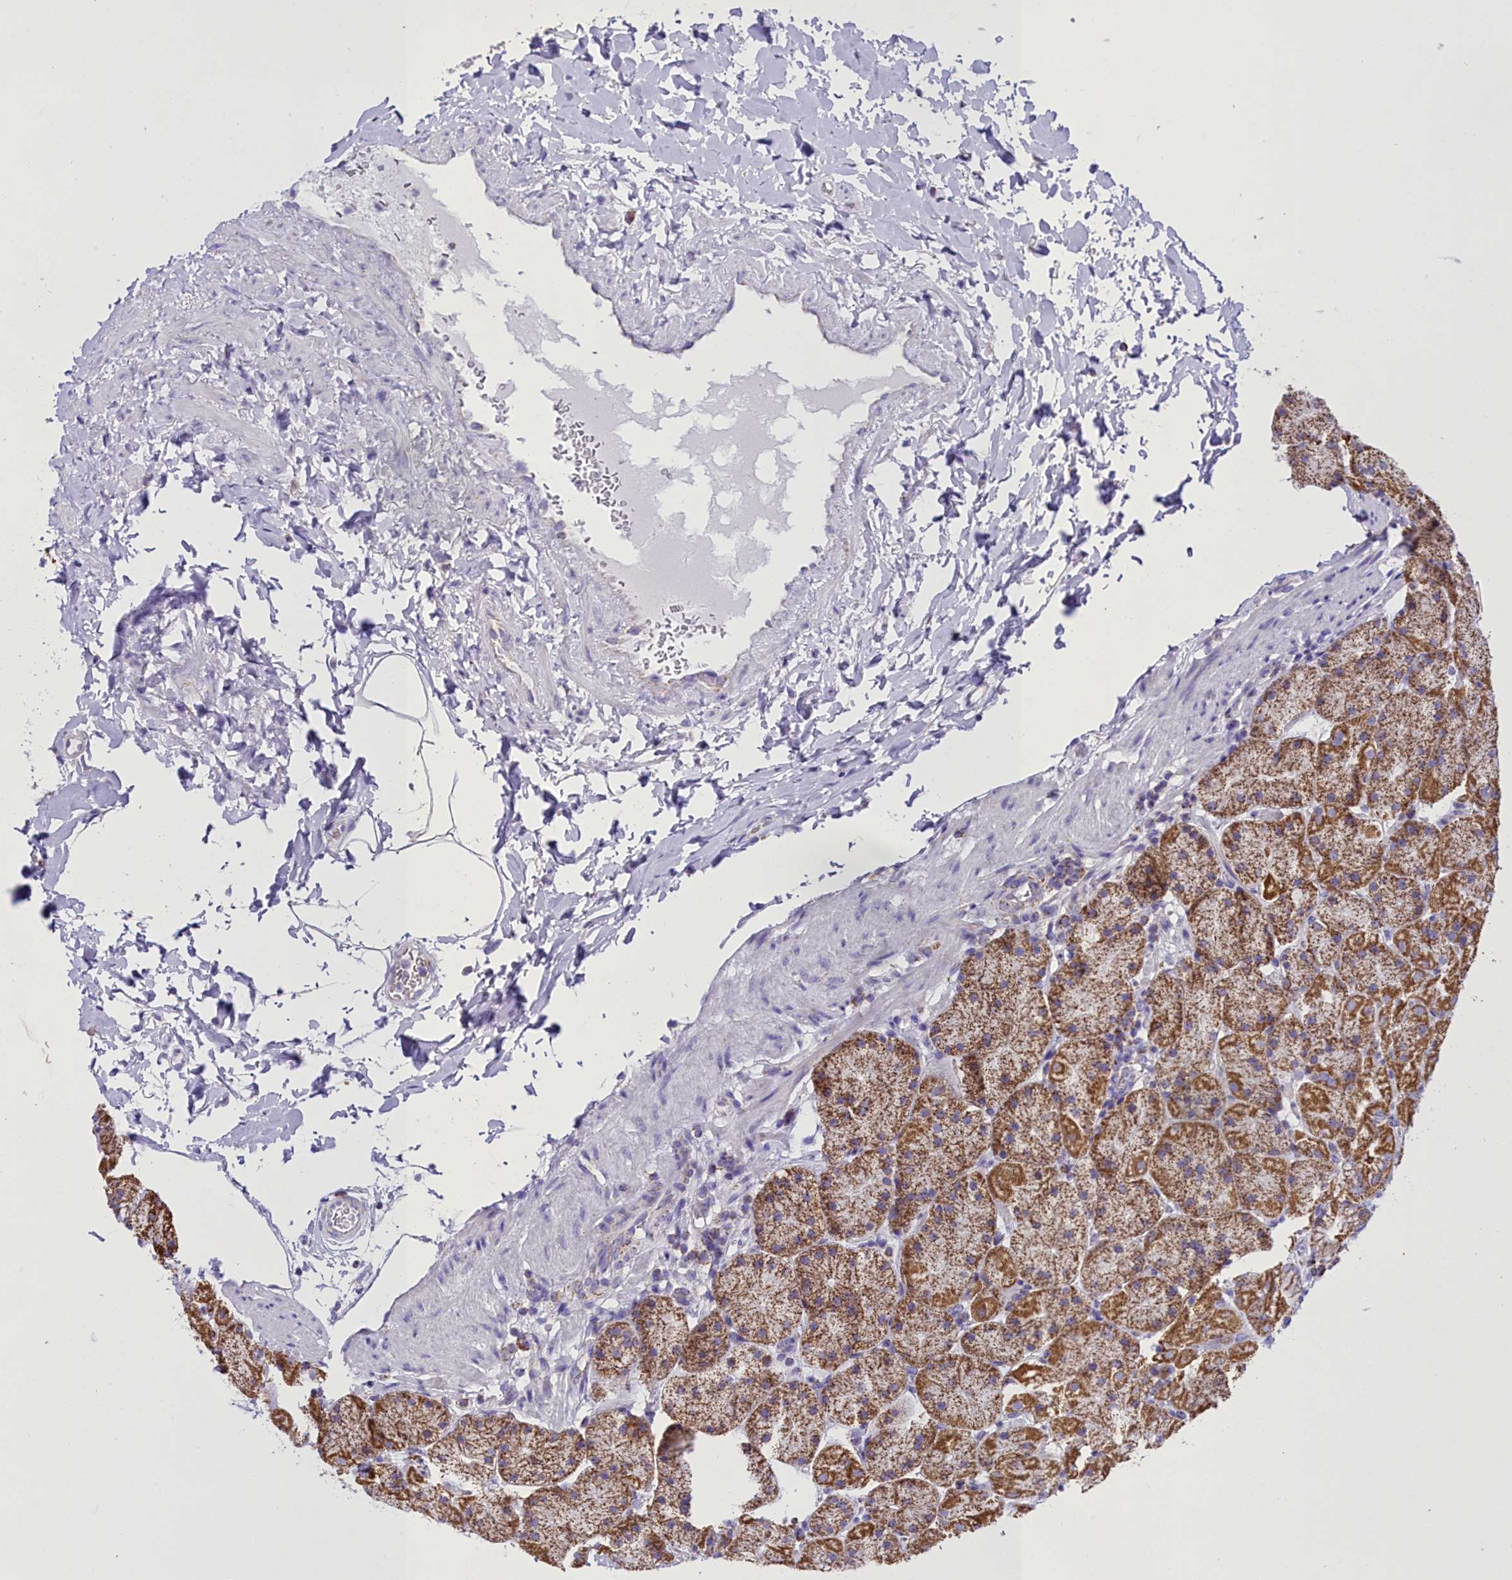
{"staining": {"intensity": "moderate", "quantity": ">75%", "location": "cytoplasmic/membranous"}, "tissue": "stomach", "cell_type": "Glandular cells", "image_type": "normal", "snomed": [{"axis": "morphology", "description": "Normal tissue, NOS"}, {"axis": "topography", "description": "Stomach, upper"}, {"axis": "topography", "description": "Stomach, lower"}], "caption": "Immunohistochemistry (IHC) of benign stomach shows medium levels of moderate cytoplasmic/membranous staining in approximately >75% of glandular cells.", "gene": "WDFY3", "patient": {"sex": "male", "age": 67}}